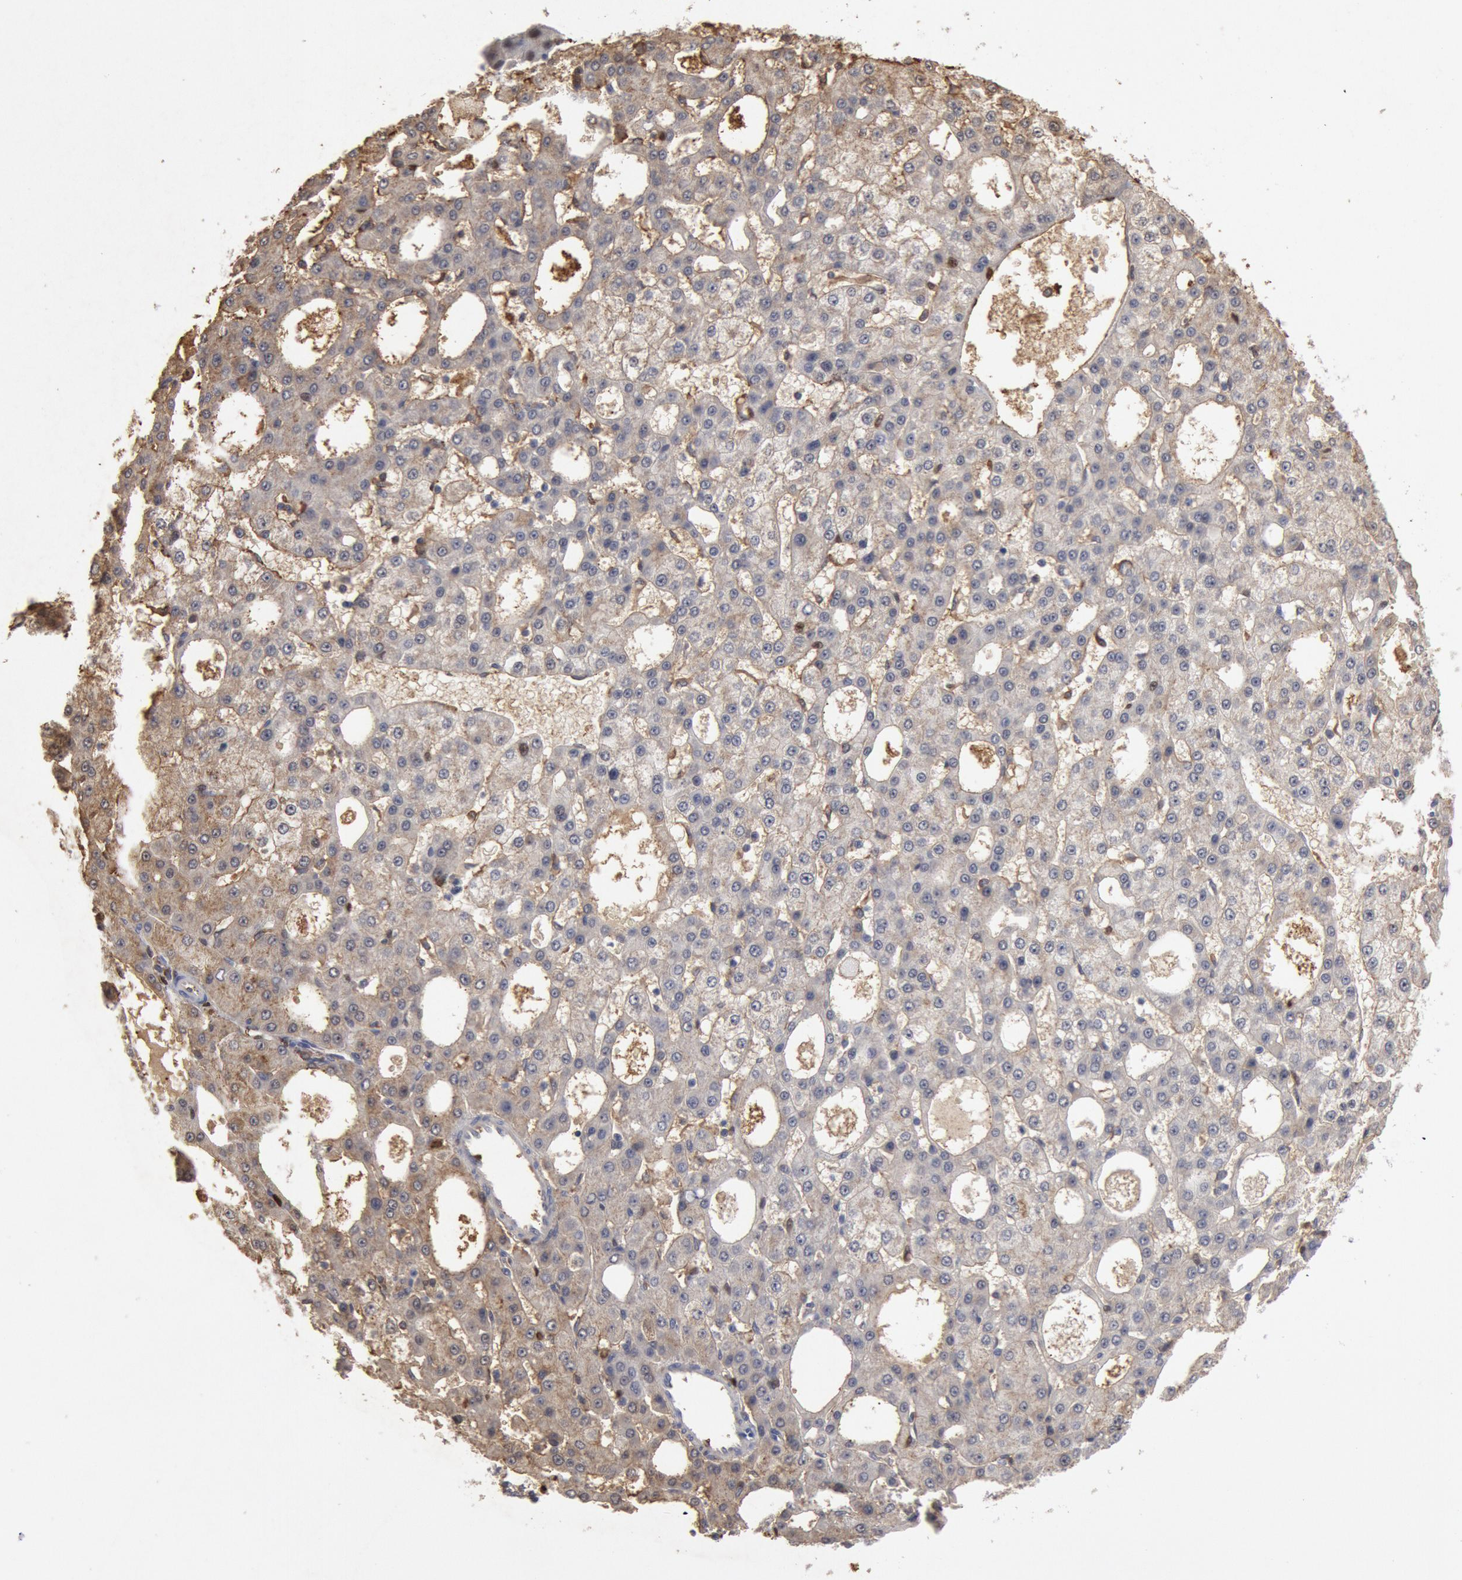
{"staining": {"intensity": "moderate", "quantity": "25%-75%", "location": "cytoplasmic/membranous,nuclear"}, "tissue": "liver cancer", "cell_type": "Tumor cells", "image_type": "cancer", "snomed": [{"axis": "morphology", "description": "Carcinoma, Hepatocellular, NOS"}, {"axis": "topography", "description": "Liver"}], "caption": "Human liver cancer stained with a protein marker reveals moderate staining in tumor cells.", "gene": "FOXA2", "patient": {"sex": "male", "age": 47}}